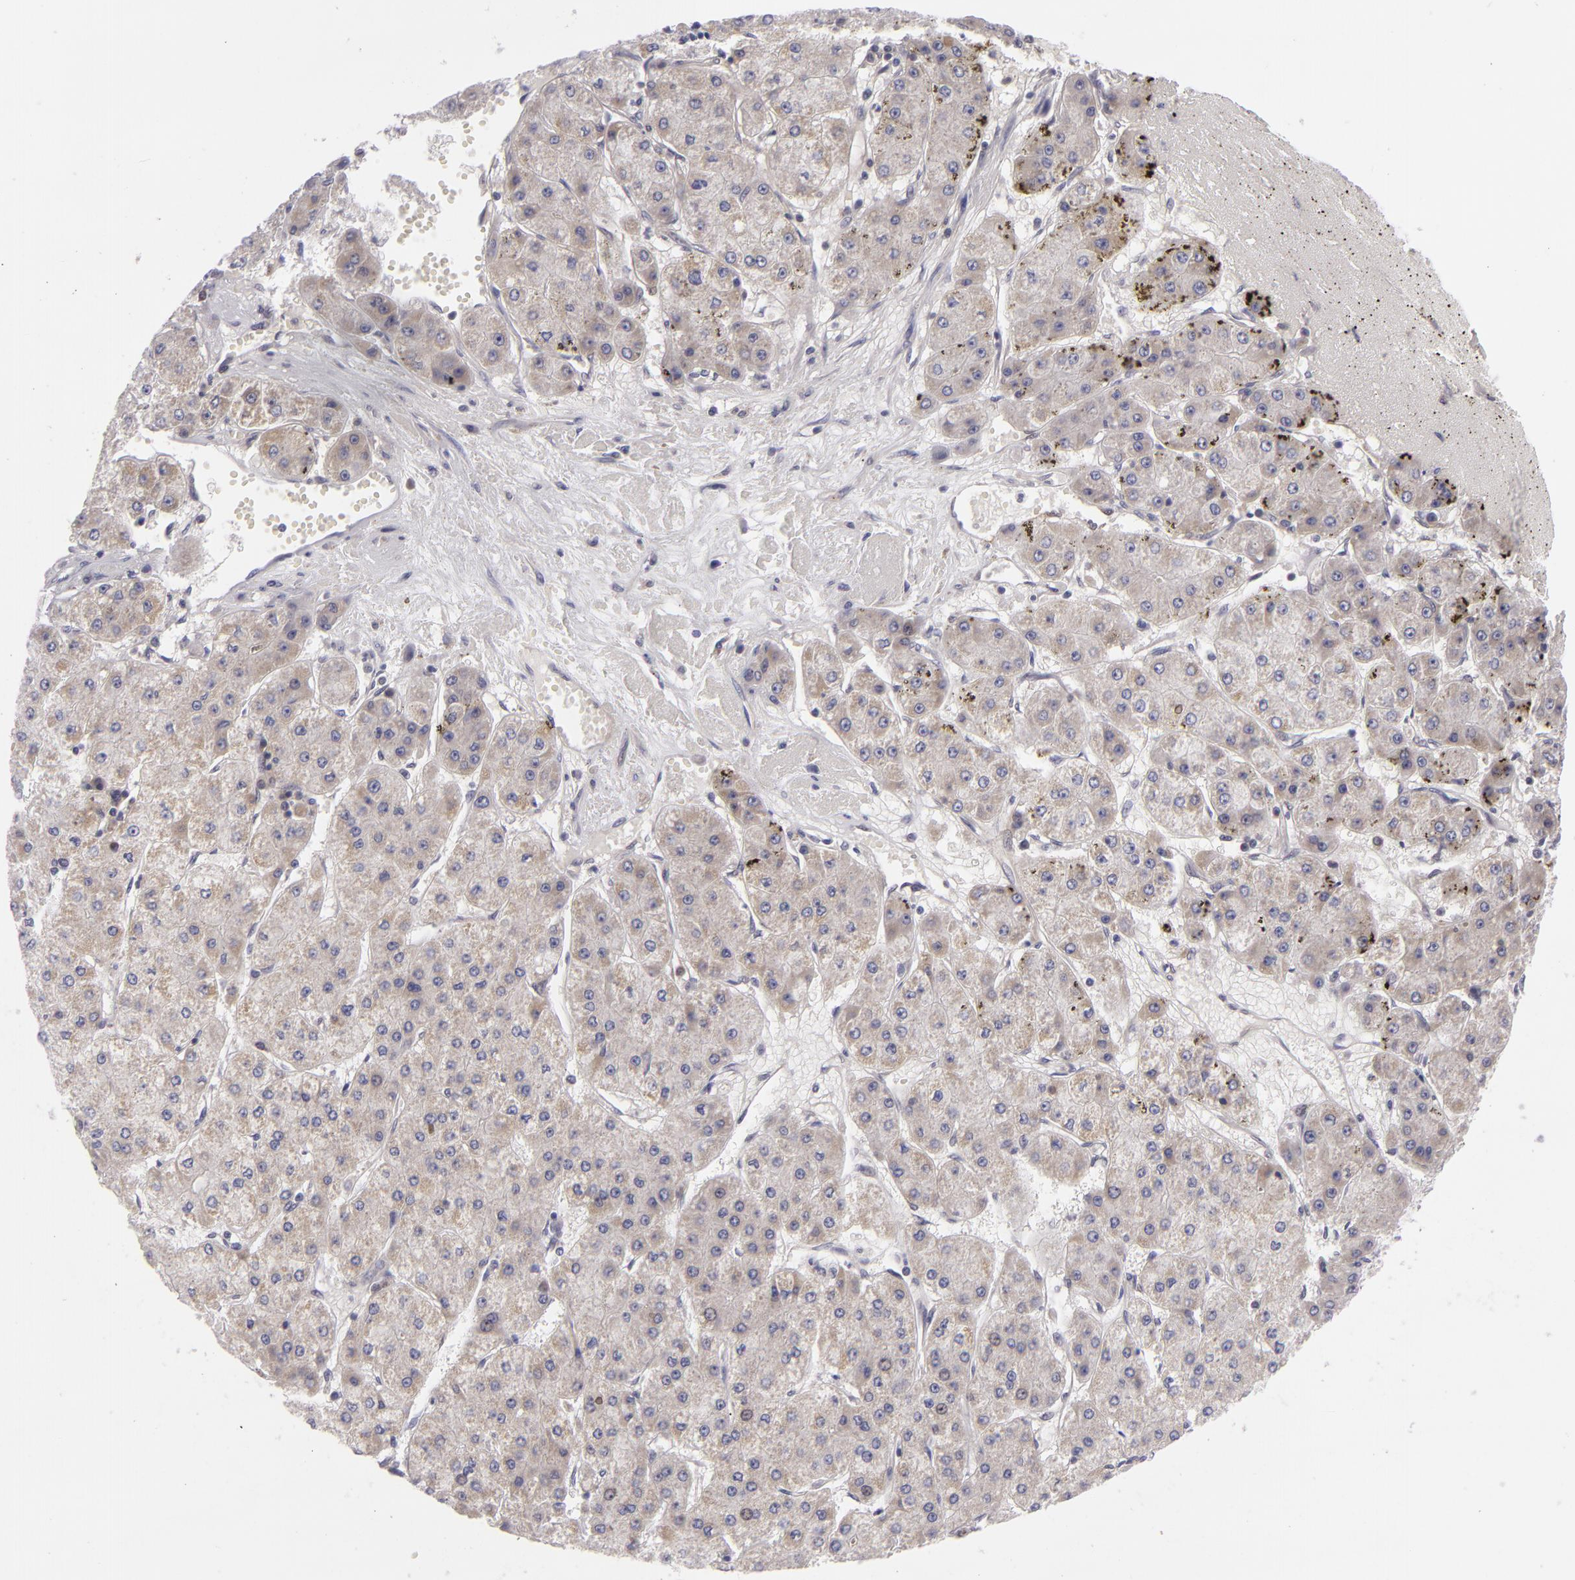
{"staining": {"intensity": "weak", "quantity": "25%-75%", "location": "cytoplasmic/membranous"}, "tissue": "liver cancer", "cell_type": "Tumor cells", "image_type": "cancer", "snomed": [{"axis": "morphology", "description": "Carcinoma, Hepatocellular, NOS"}, {"axis": "topography", "description": "Liver"}], "caption": "A brown stain shows weak cytoplasmic/membranous positivity of a protein in human liver cancer tumor cells.", "gene": "BCL10", "patient": {"sex": "female", "age": 52}}